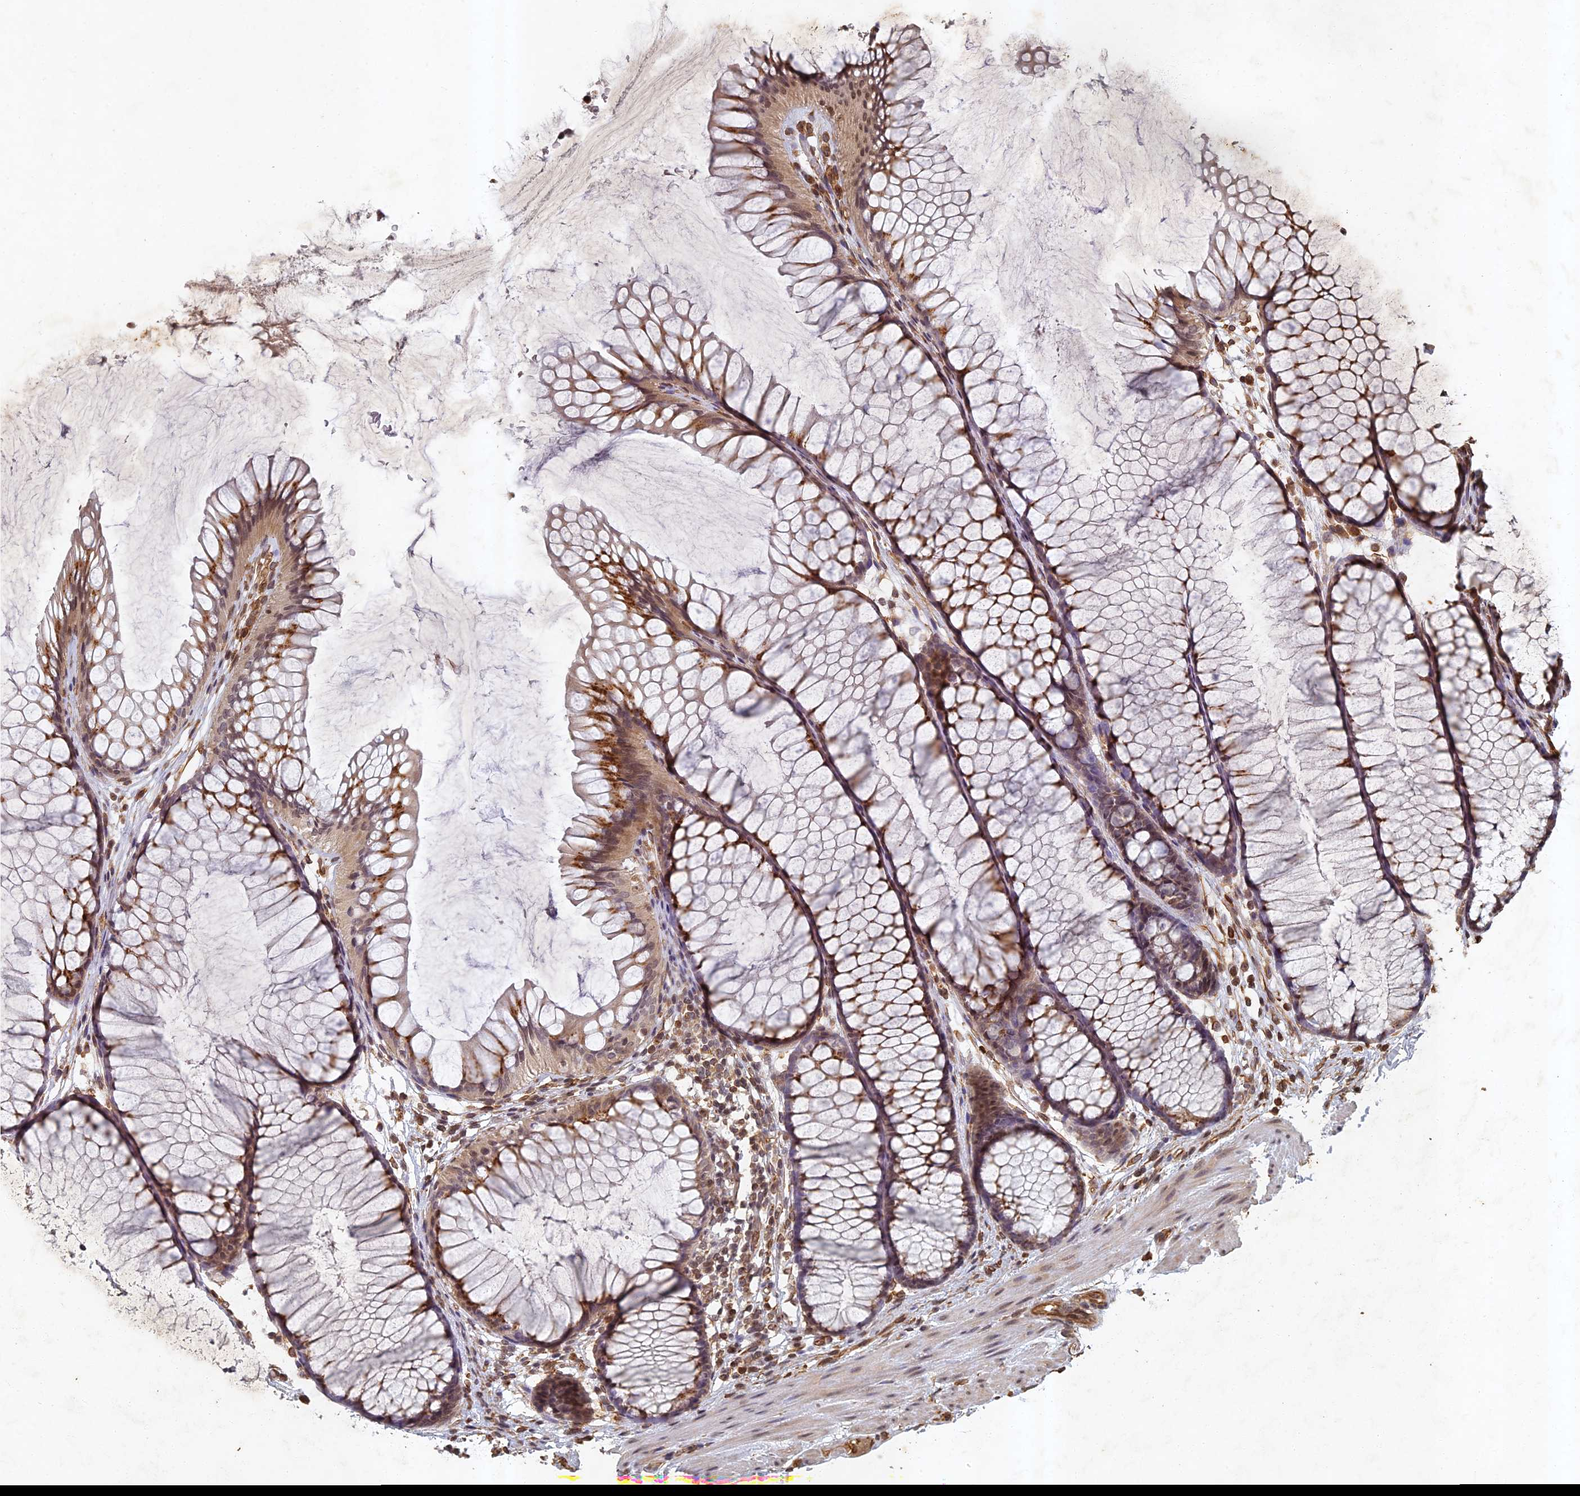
{"staining": {"intensity": "moderate", "quantity": ">75%", "location": "cytoplasmic/membranous"}, "tissue": "colon", "cell_type": "Endothelial cells", "image_type": "normal", "snomed": [{"axis": "morphology", "description": "Normal tissue, NOS"}, {"axis": "topography", "description": "Colon"}], "caption": "Endothelial cells show medium levels of moderate cytoplasmic/membranous expression in about >75% of cells in benign human colon. (Stains: DAB in brown, nuclei in blue, Microscopy: brightfield microscopy at high magnification).", "gene": "ABCB10", "patient": {"sex": "female", "age": 82}}